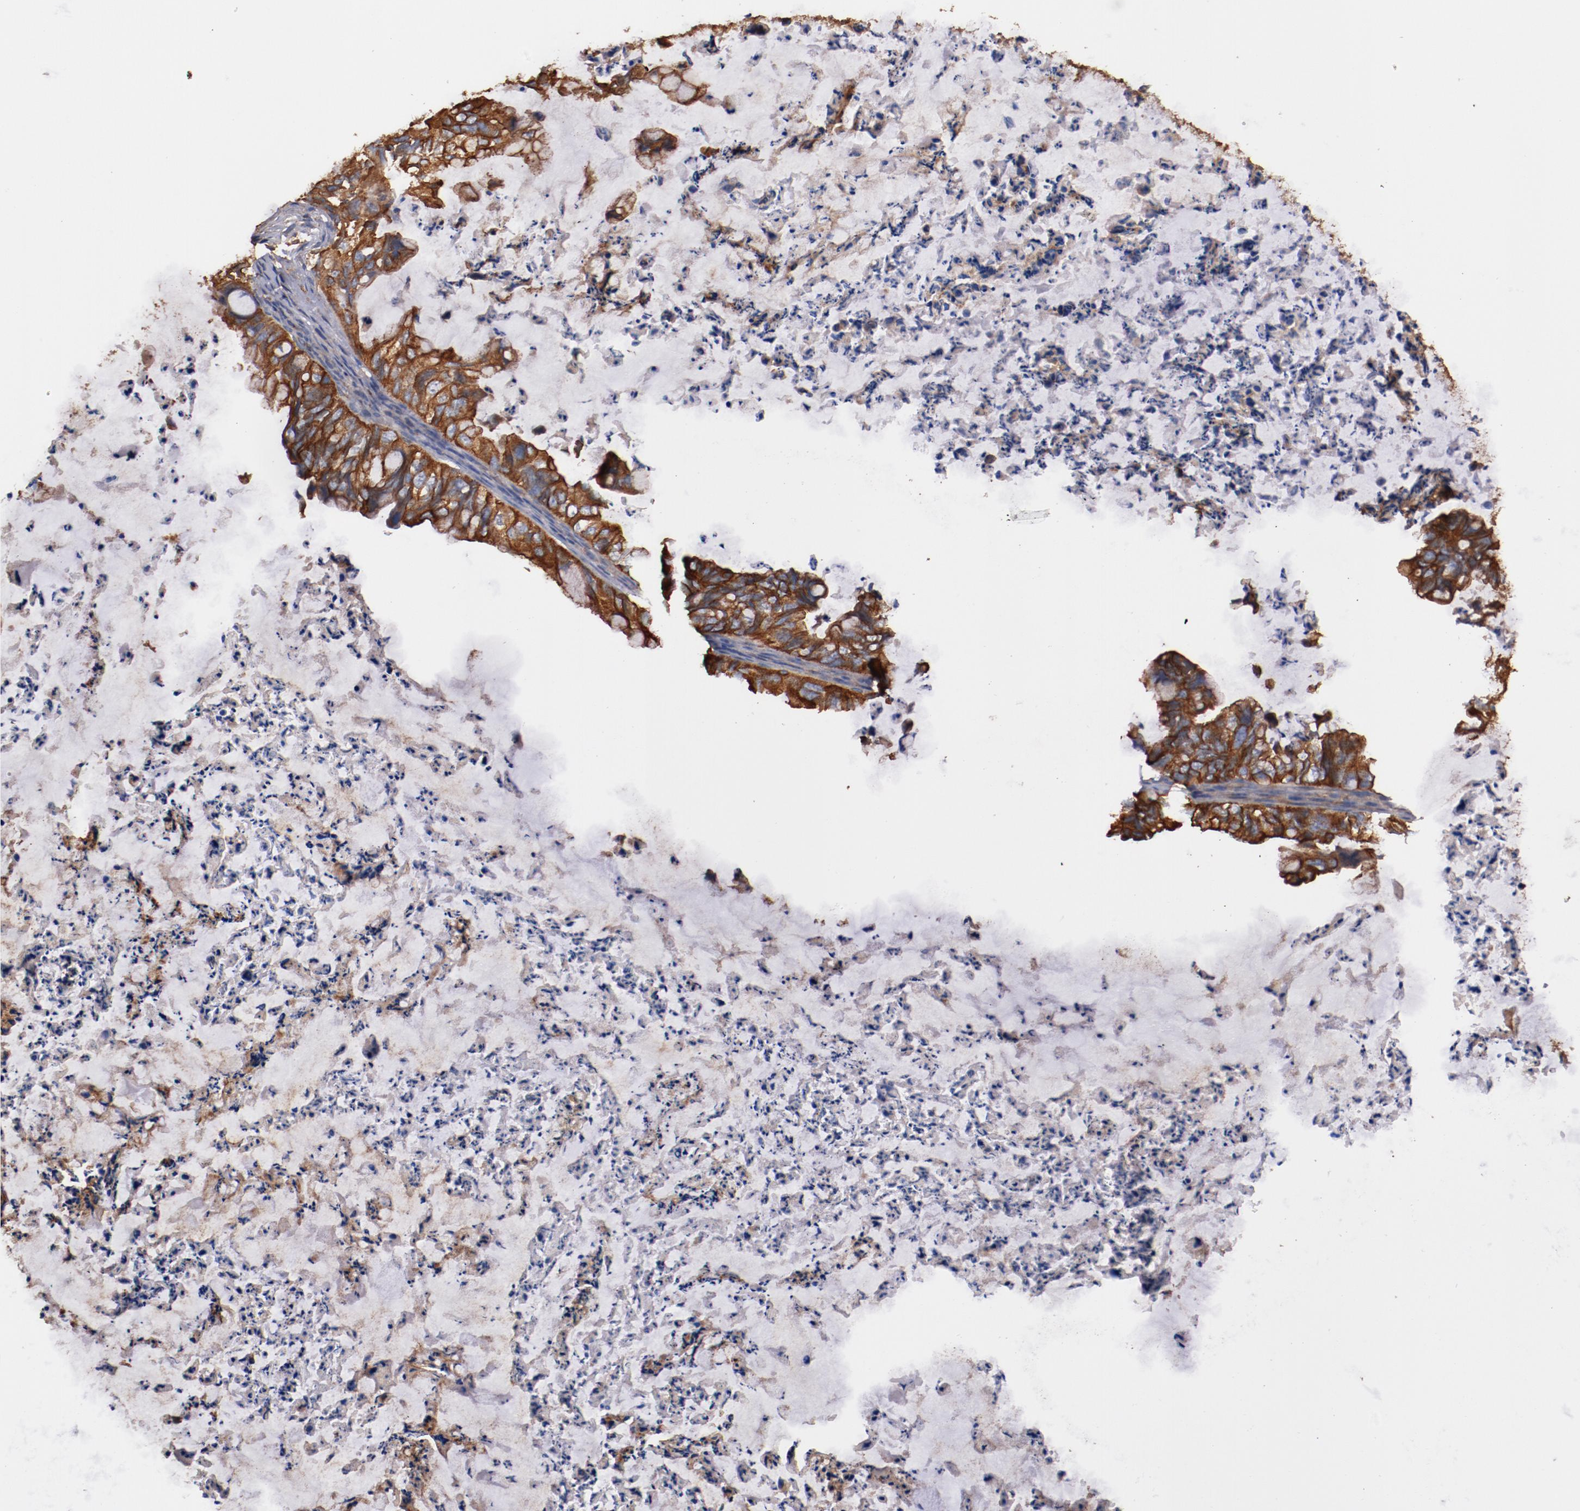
{"staining": {"intensity": "strong", "quantity": ">75%", "location": "cytoplasmic/membranous"}, "tissue": "ovarian cancer", "cell_type": "Tumor cells", "image_type": "cancer", "snomed": [{"axis": "morphology", "description": "Cystadenocarcinoma, mucinous, NOS"}, {"axis": "topography", "description": "Ovary"}], "caption": "There is high levels of strong cytoplasmic/membranous positivity in tumor cells of ovarian cancer (mucinous cystadenocarcinoma), as demonstrated by immunohistochemical staining (brown color).", "gene": "TMOD3", "patient": {"sex": "female", "age": 36}}